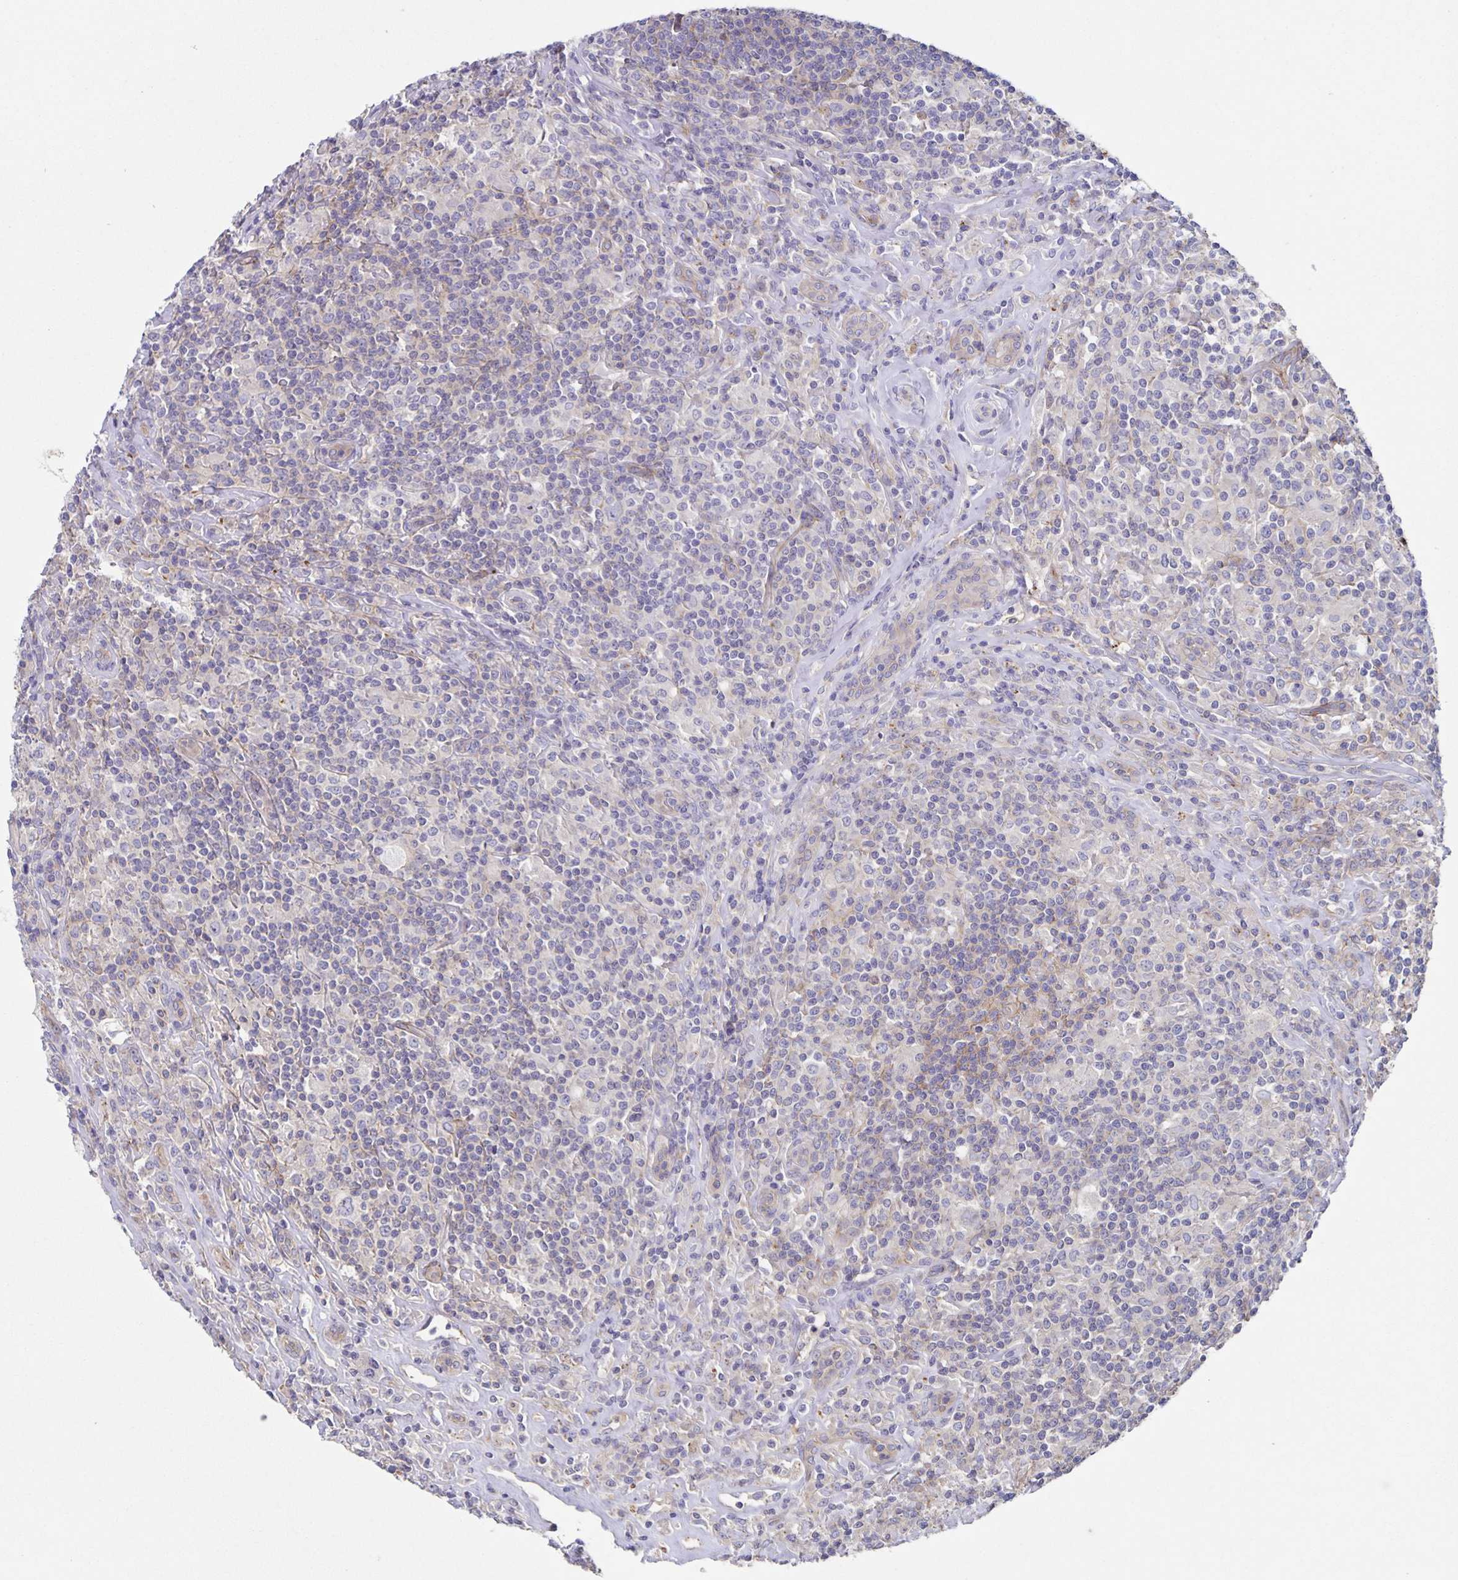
{"staining": {"intensity": "negative", "quantity": "none", "location": "none"}, "tissue": "lymphoma", "cell_type": "Tumor cells", "image_type": "cancer", "snomed": [{"axis": "morphology", "description": "Hodgkin's disease, NOS"}, {"axis": "morphology", "description": "Hodgkin's lymphoma, nodular sclerosis"}, {"axis": "topography", "description": "Lymph node"}], "caption": "Human Hodgkin's disease stained for a protein using immunohistochemistry displays no expression in tumor cells.", "gene": "ITGA2", "patient": {"sex": "female", "age": 10}}